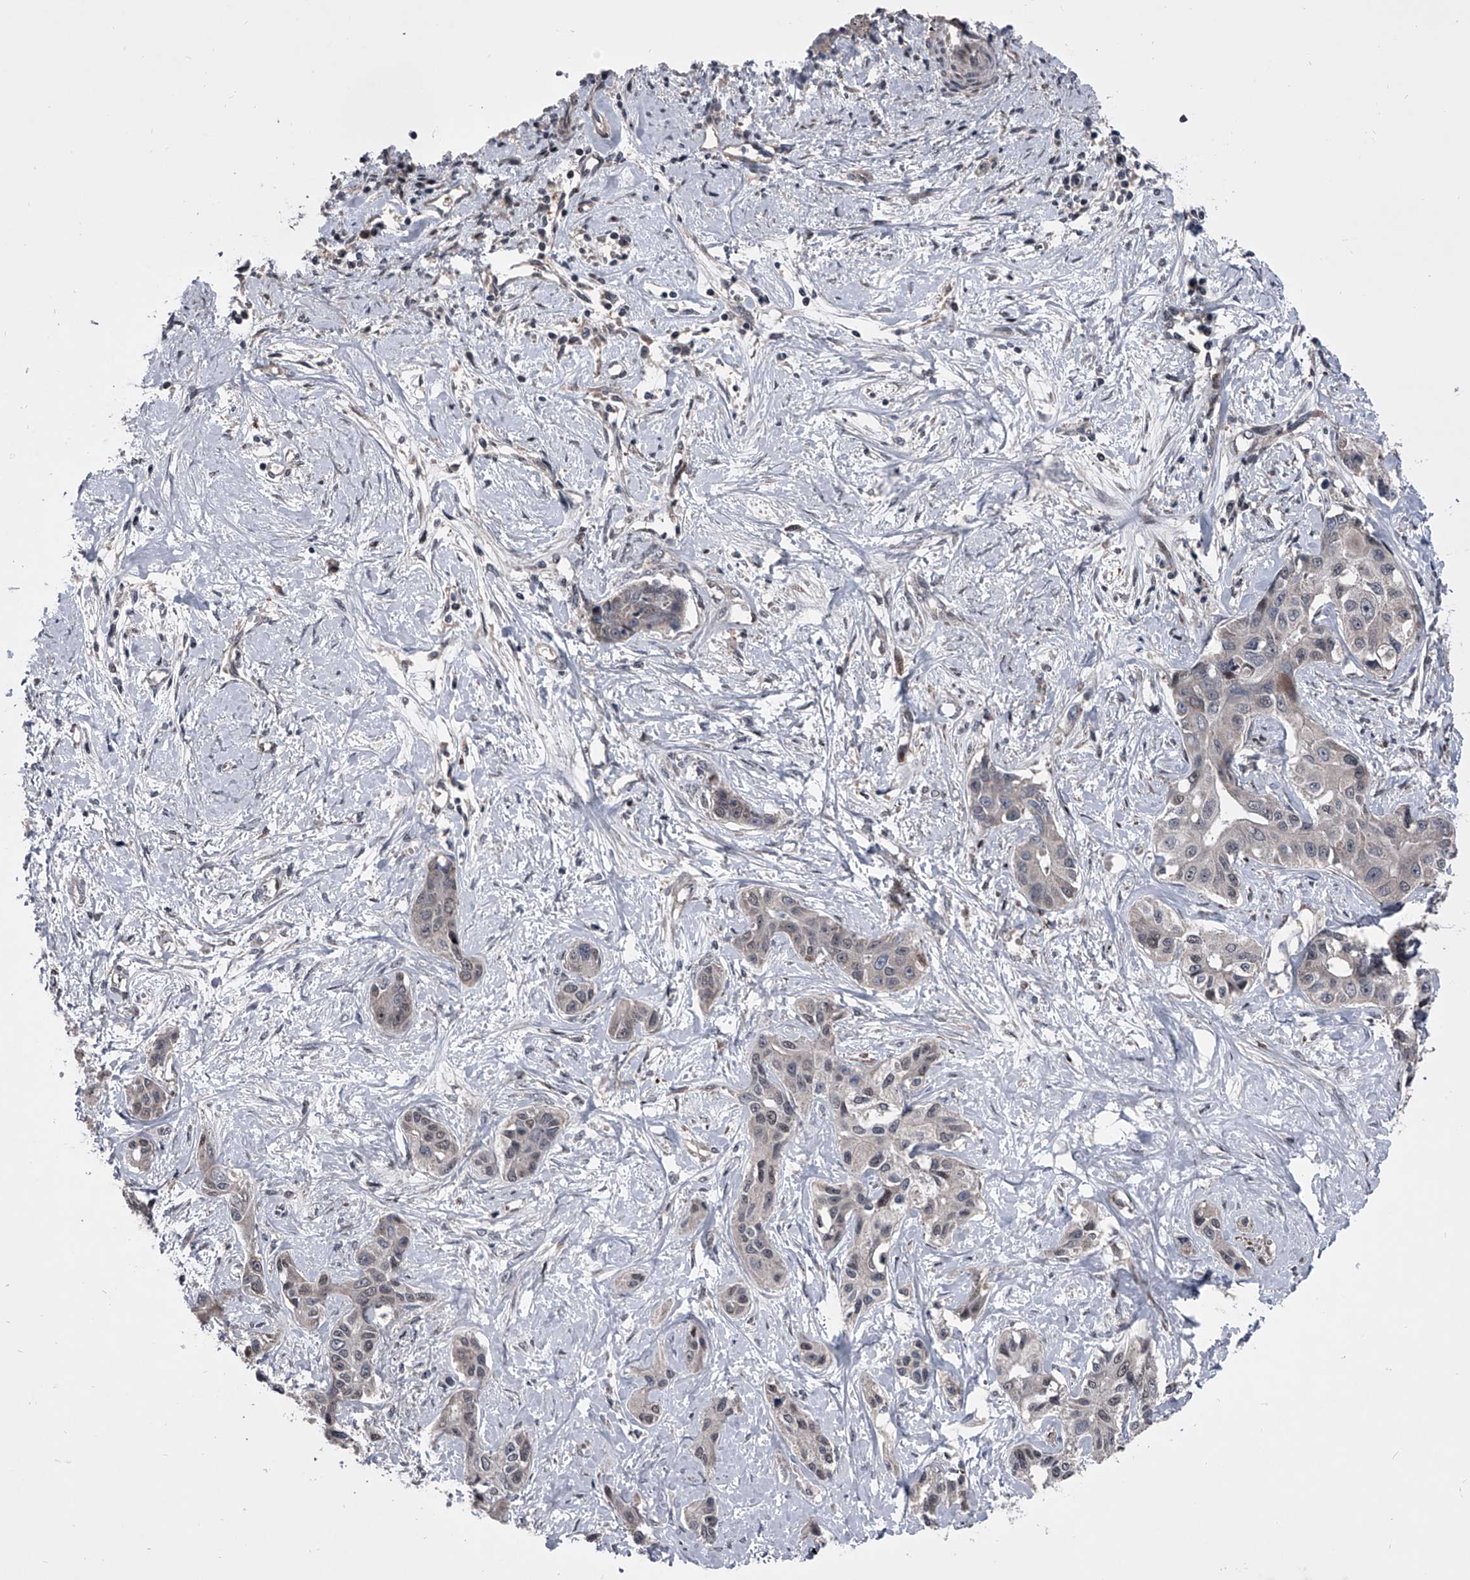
{"staining": {"intensity": "negative", "quantity": "none", "location": "none"}, "tissue": "liver cancer", "cell_type": "Tumor cells", "image_type": "cancer", "snomed": [{"axis": "morphology", "description": "Cholangiocarcinoma"}, {"axis": "topography", "description": "Liver"}], "caption": "Photomicrograph shows no protein staining in tumor cells of liver cancer tissue. The staining is performed using DAB brown chromogen with nuclei counter-stained in using hematoxylin.", "gene": "ELK4", "patient": {"sex": "male", "age": 59}}